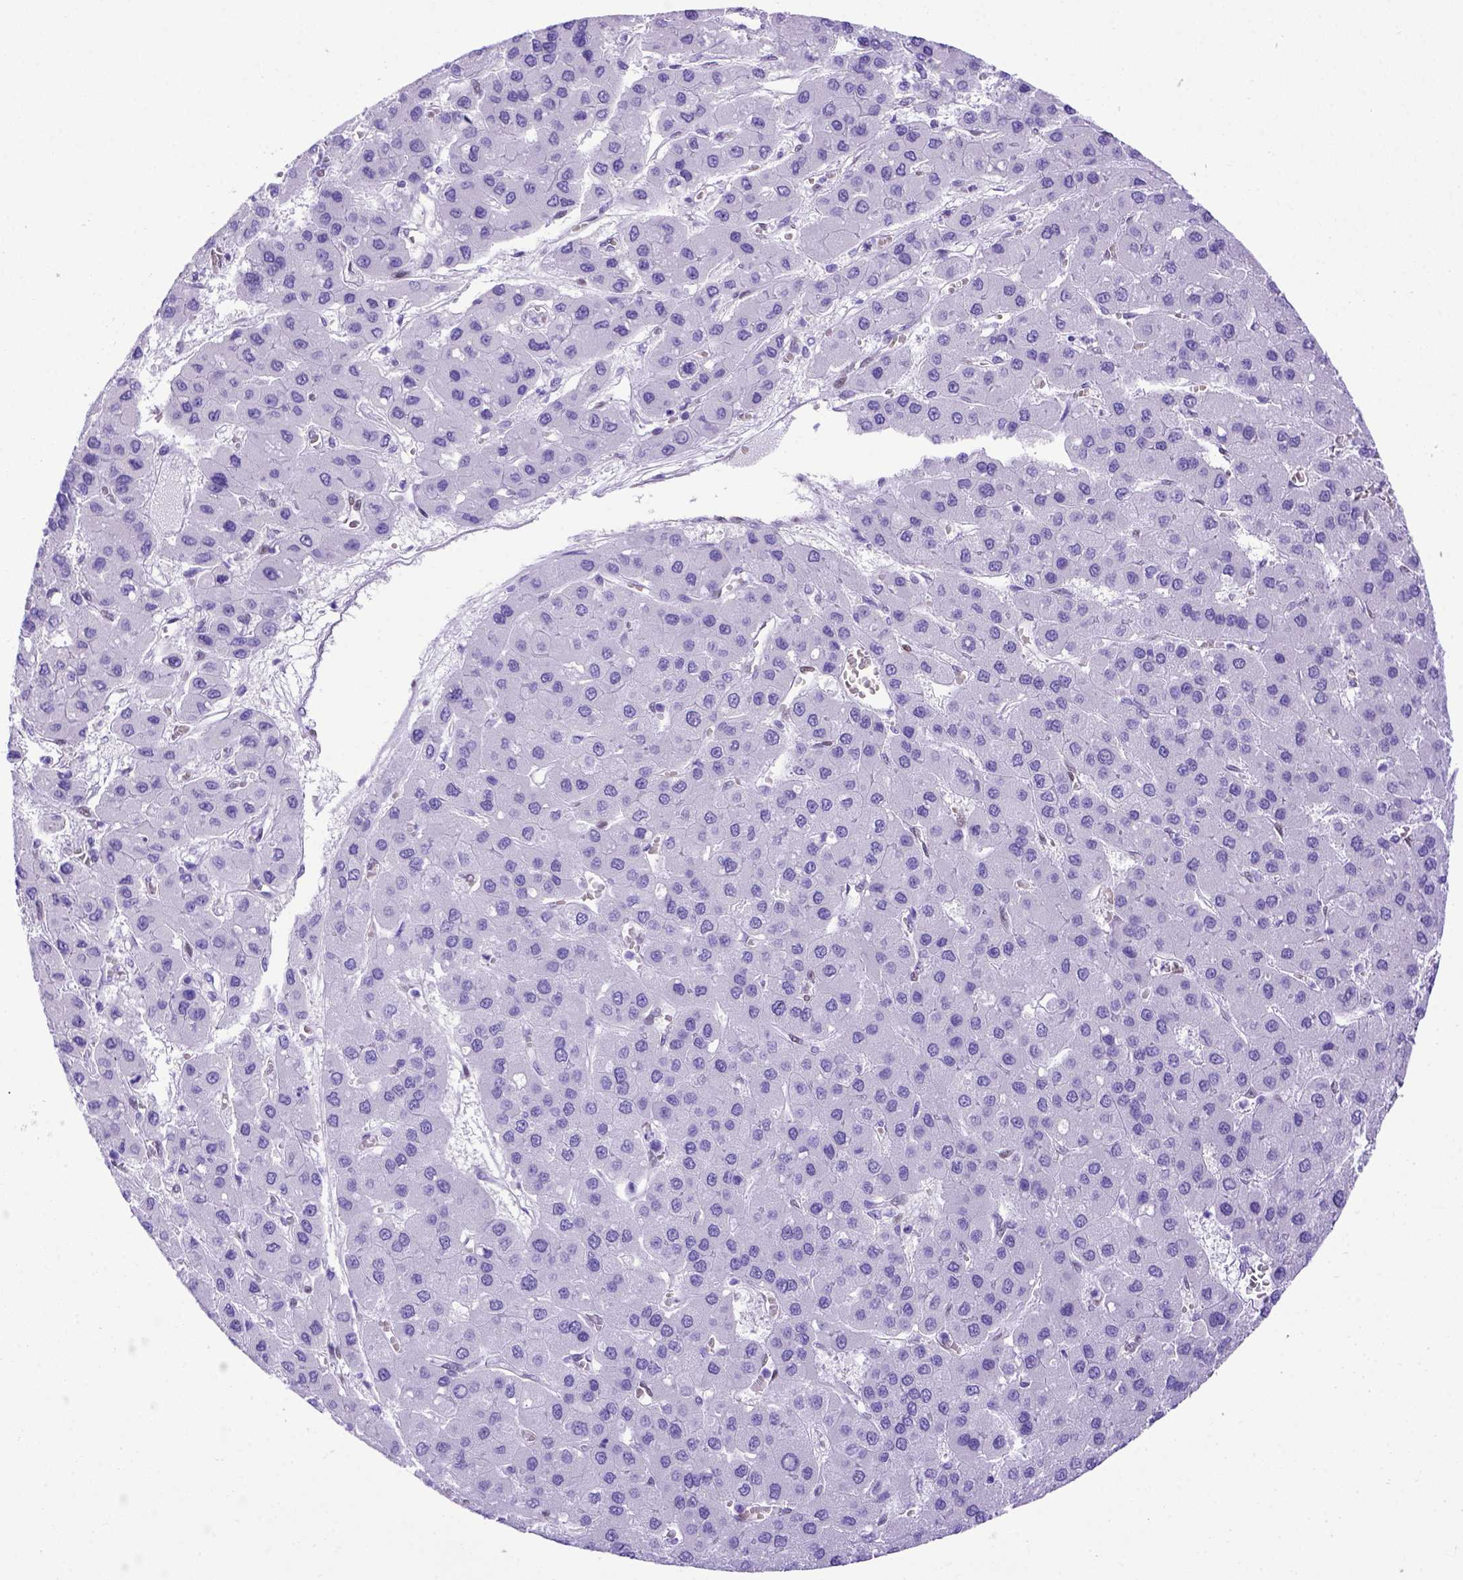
{"staining": {"intensity": "negative", "quantity": "none", "location": "none"}, "tissue": "liver cancer", "cell_type": "Tumor cells", "image_type": "cancer", "snomed": [{"axis": "morphology", "description": "Carcinoma, Hepatocellular, NOS"}, {"axis": "topography", "description": "Liver"}], "caption": "Photomicrograph shows no protein expression in tumor cells of liver cancer tissue.", "gene": "MEOX2", "patient": {"sex": "female", "age": 41}}